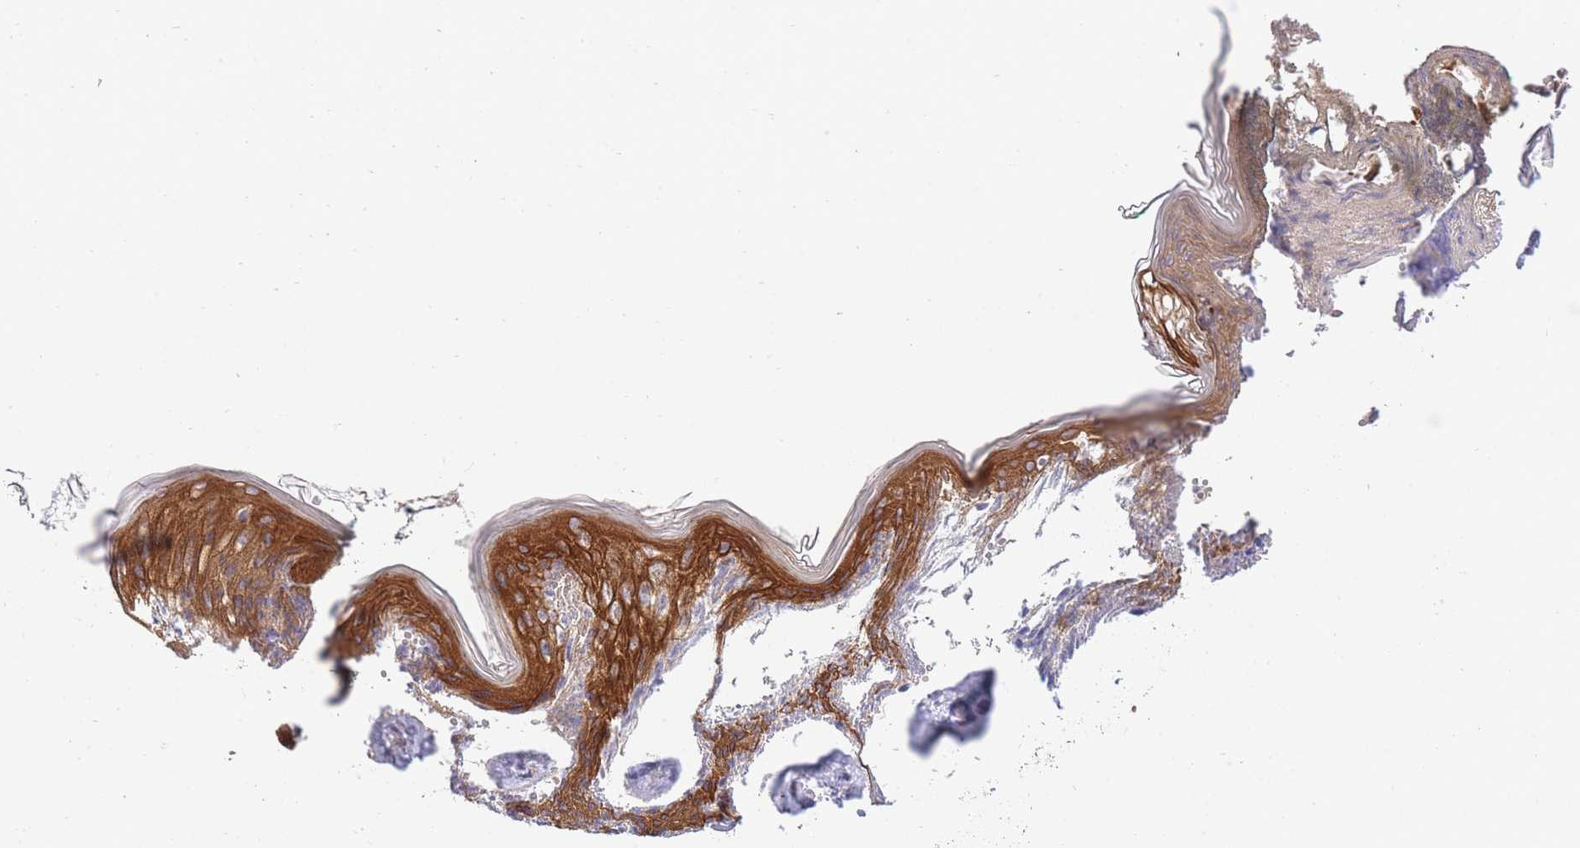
{"staining": {"intensity": "weak", "quantity": ">75%", "location": "cytoplasmic/membranous"}, "tissue": "skin", "cell_type": "Fibroblasts", "image_type": "normal", "snomed": [{"axis": "morphology", "description": "Normal tissue, NOS"}, {"axis": "topography", "description": "Skin"}], "caption": "The immunohistochemical stain highlights weak cytoplasmic/membranous staining in fibroblasts of unremarkable skin.", "gene": "EIF2B2", "patient": {"sex": "female", "age": 34}}